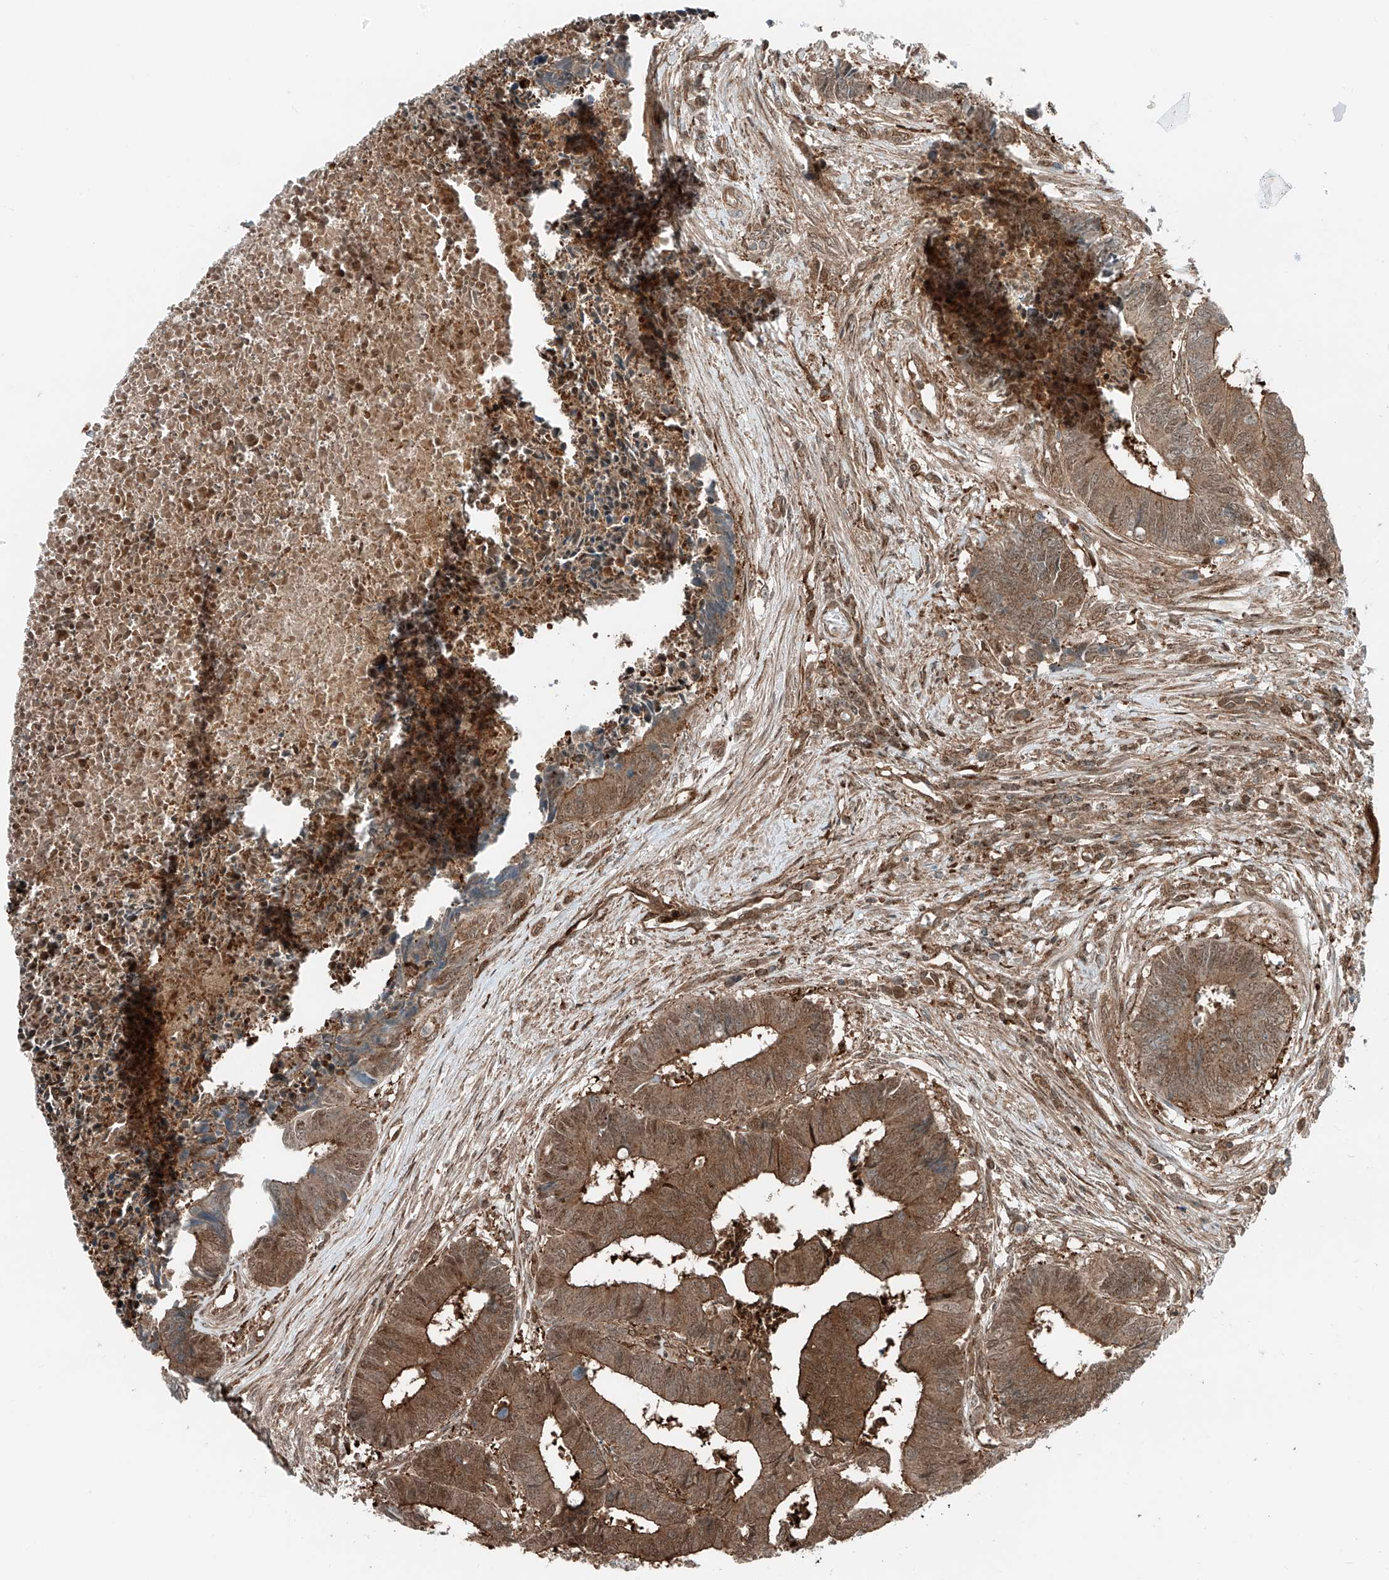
{"staining": {"intensity": "moderate", "quantity": ">75%", "location": "cytoplasmic/membranous,nuclear"}, "tissue": "colorectal cancer", "cell_type": "Tumor cells", "image_type": "cancer", "snomed": [{"axis": "morphology", "description": "Adenocarcinoma, NOS"}, {"axis": "topography", "description": "Rectum"}], "caption": "Protein analysis of colorectal cancer (adenocarcinoma) tissue demonstrates moderate cytoplasmic/membranous and nuclear positivity in approximately >75% of tumor cells. (brown staining indicates protein expression, while blue staining denotes nuclei).", "gene": "USP48", "patient": {"sex": "male", "age": 84}}